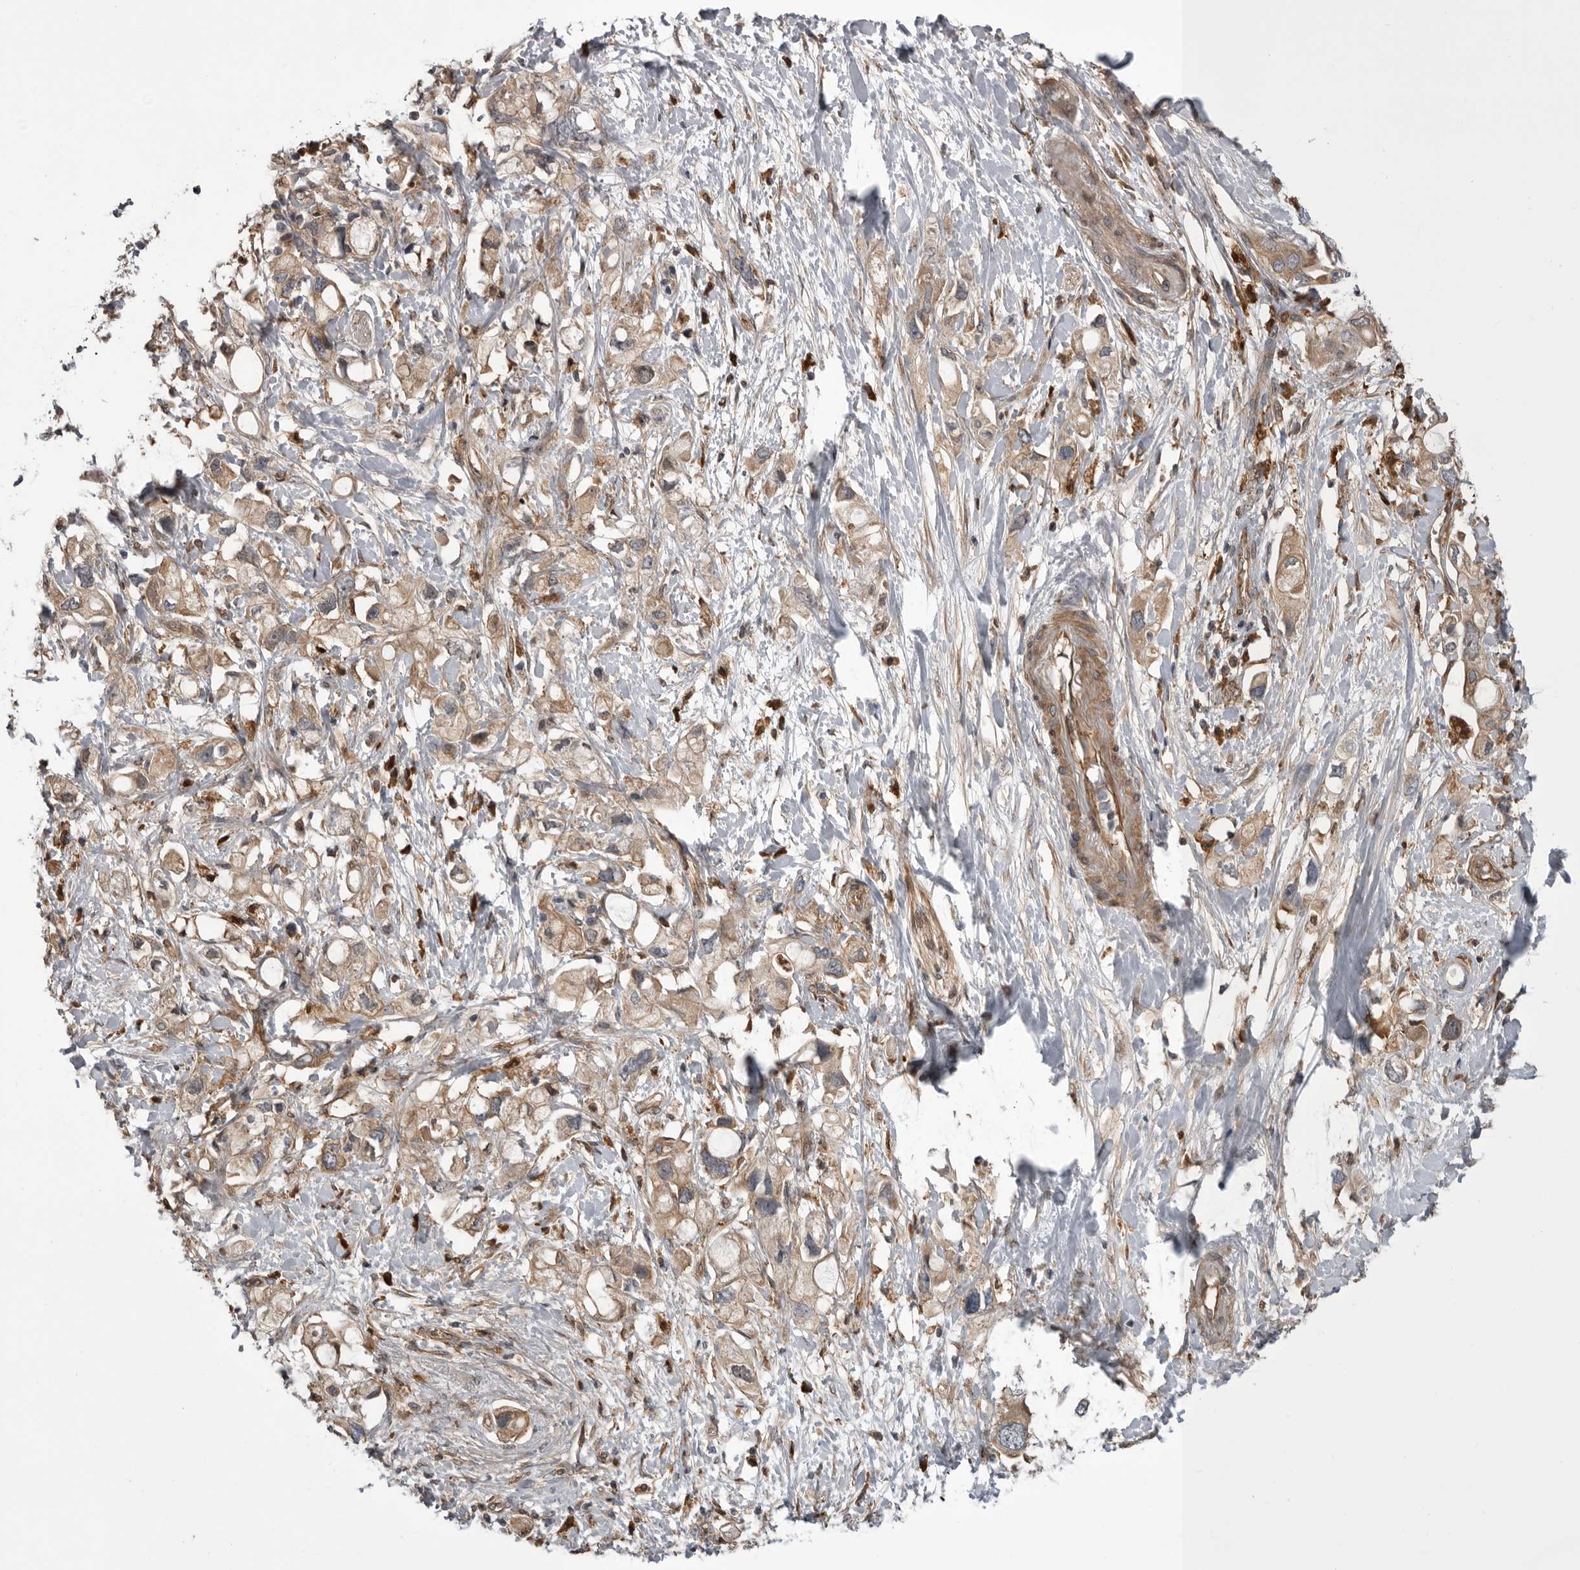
{"staining": {"intensity": "weak", "quantity": ">75%", "location": "cytoplasmic/membranous"}, "tissue": "pancreatic cancer", "cell_type": "Tumor cells", "image_type": "cancer", "snomed": [{"axis": "morphology", "description": "Adenocarcinoma, NOS"}, {"axis": "topography", "description": "Pancreas"}], "caption": "An immunohistochemistry (IHC) histopathology image of tumor tissue is shown. Protein staining in brown highlights weak cytoplasmic/membranous positivity in pancreatic cancer (adenocarcinoma) within tumor cells. Ihc stains the protein in brown and the nuclei are stained blue.", "gene": "RAB3GAP2", "patient": {"sex": "female", "age": 56}}